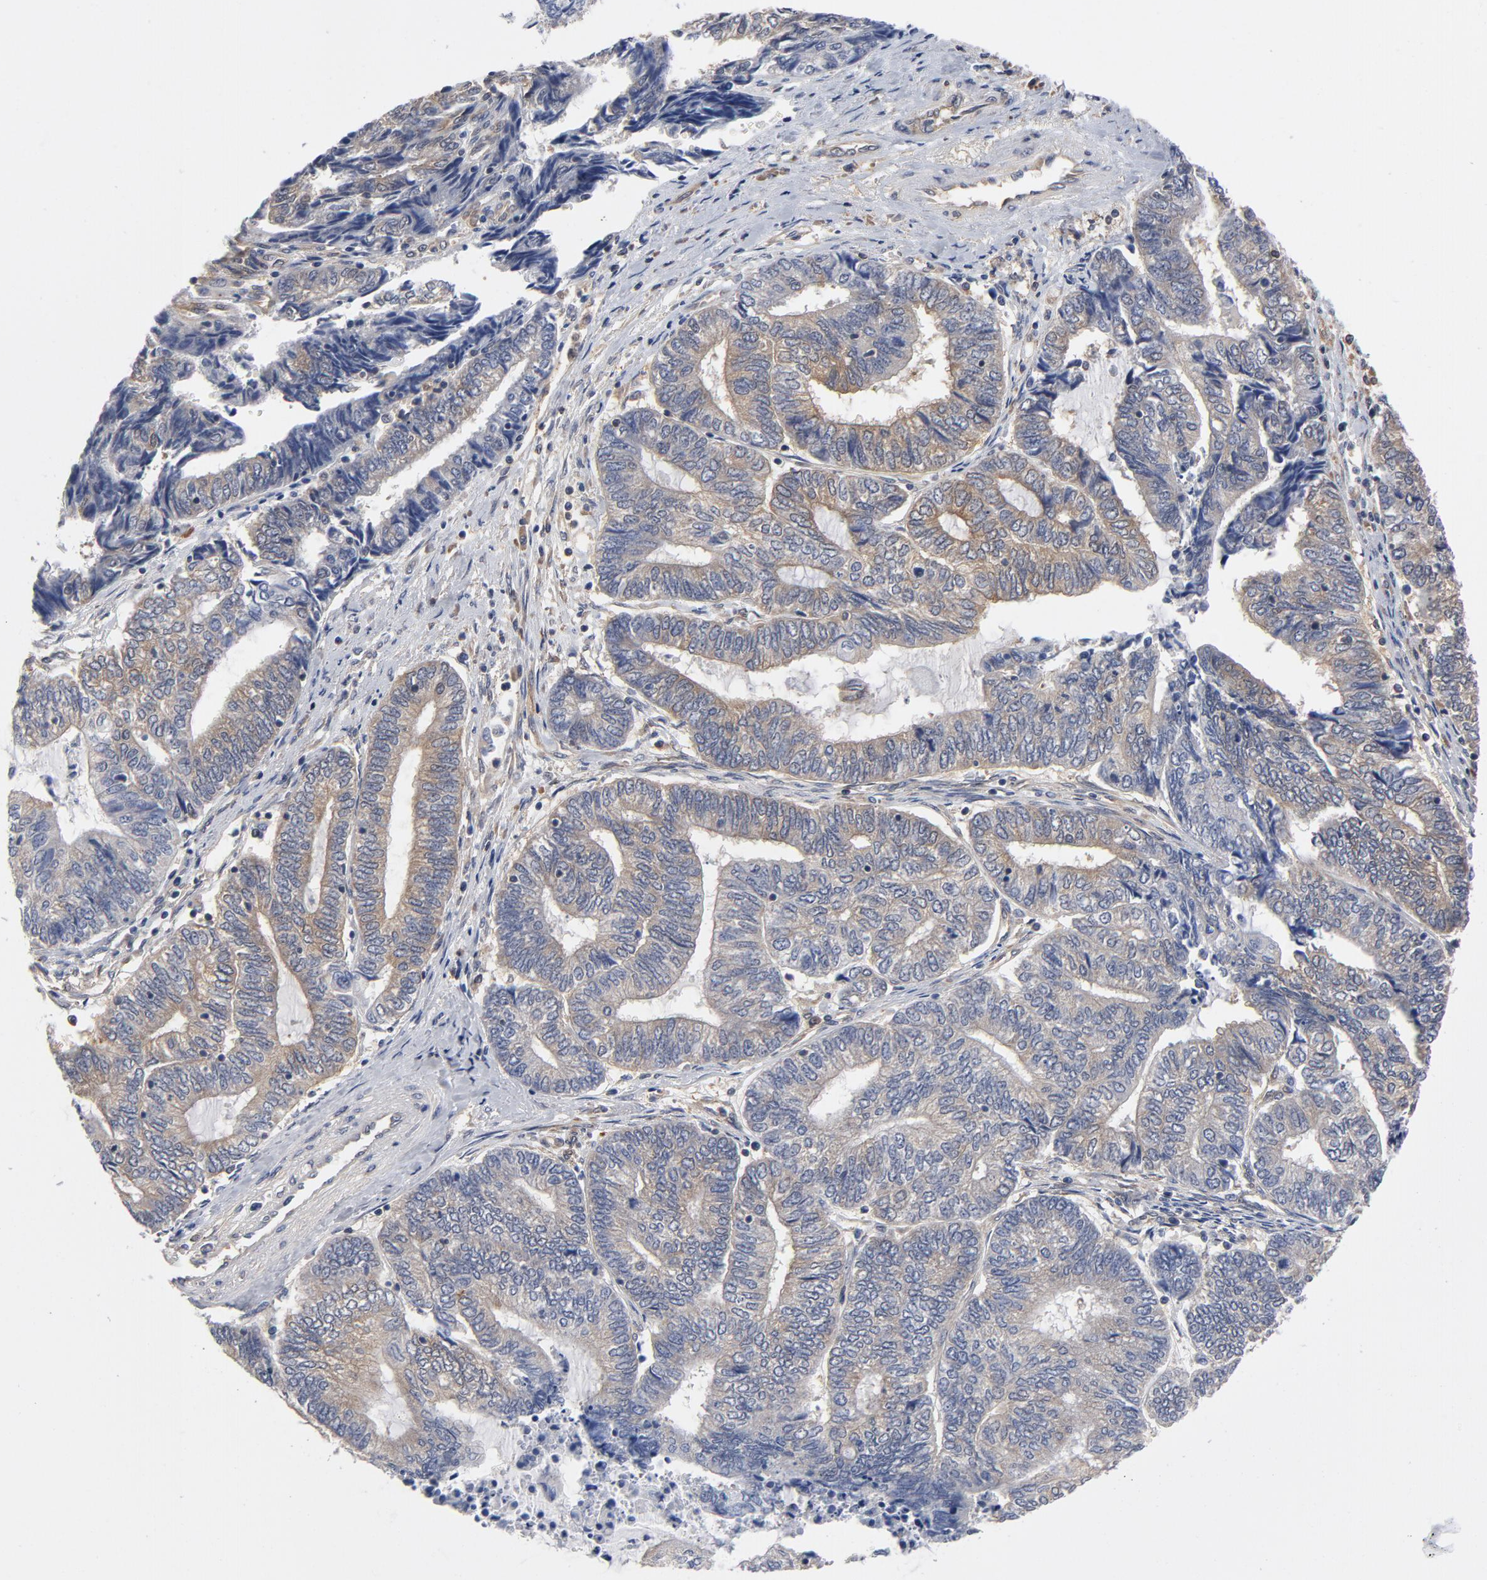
{"staining": {"intensity": "negative", "quantity": "none", "location": "none"}, "tissue": "endometrial cancer", "cell_type": "Tumor cells", "image_type": "cancer", "snomed": [{"axis": "morphology", "description": "Adenocarcinoma, NOS"}, {"axis": "topography", "description": "Uterus"}, {"axis": "topography", "description": "Endometrium"}], "caption": "This image is of endometrial cancer stained with immunohistochemistry to label a protein in brown with the nuclei are counter-stained blue. There is no expression in tumor cells.", "gene": "ASMTL", "patient": {"sex": "female", "age": 70}}